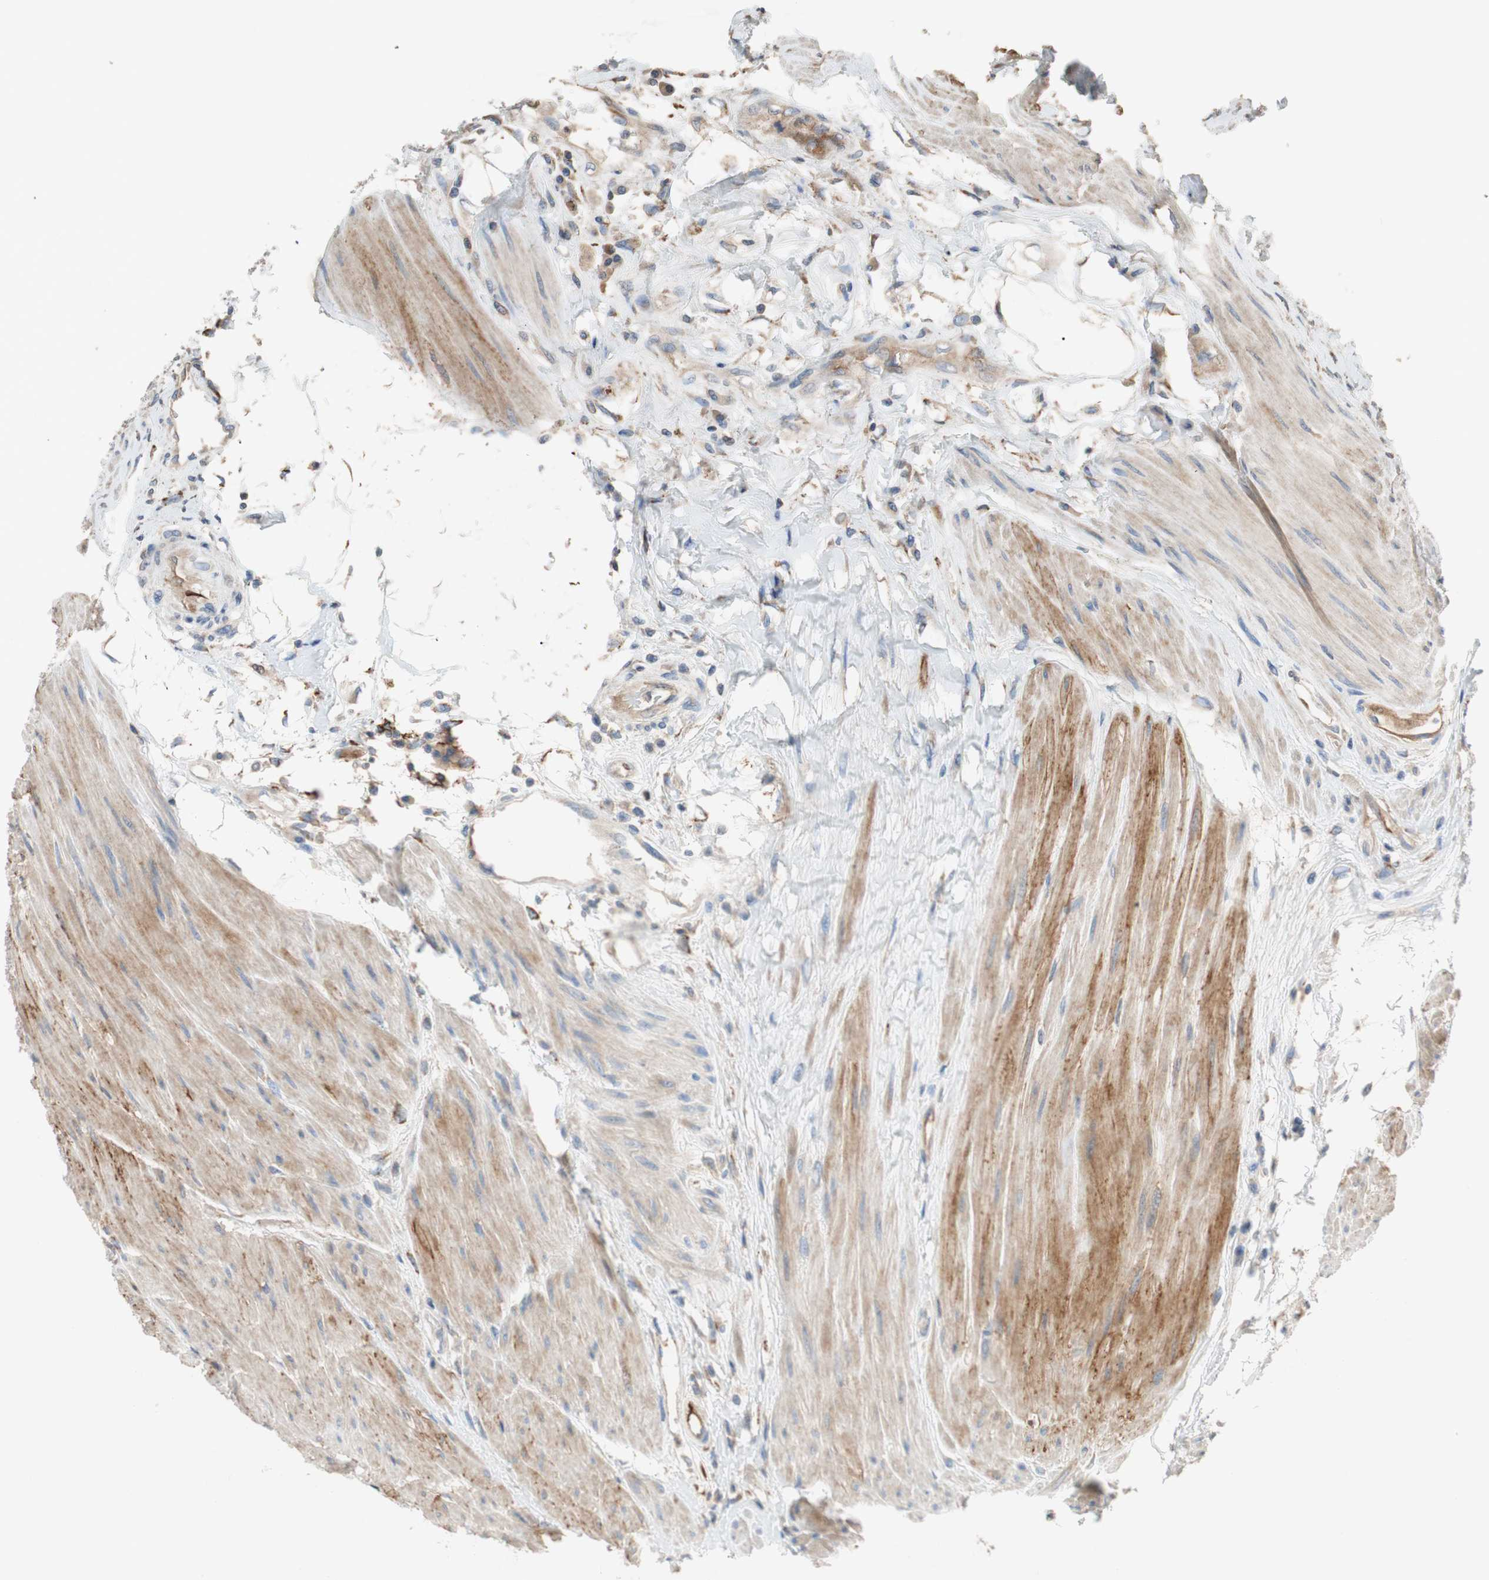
{"staining": {"intensity": "negative", "quantity": "none", "location": "none"}, "tissue": "colorectal cancer", "cell_type": "Tumor cells", "image_type": "cancer", "snomed": [{"axis": "morphology", "description": "Adenocarcinoma, NOS"}, {"axis": "topography", "description": "Rectum"}], "caption": "IHC photomicrograph of colorectal cancer (adenocarcinoma) stained for a protein (brown), which reveals no expression in tumor cells. Nuclei are stained in blue.", "gene": "ALPL", "patient": {"sex": "male", "age": 63}}